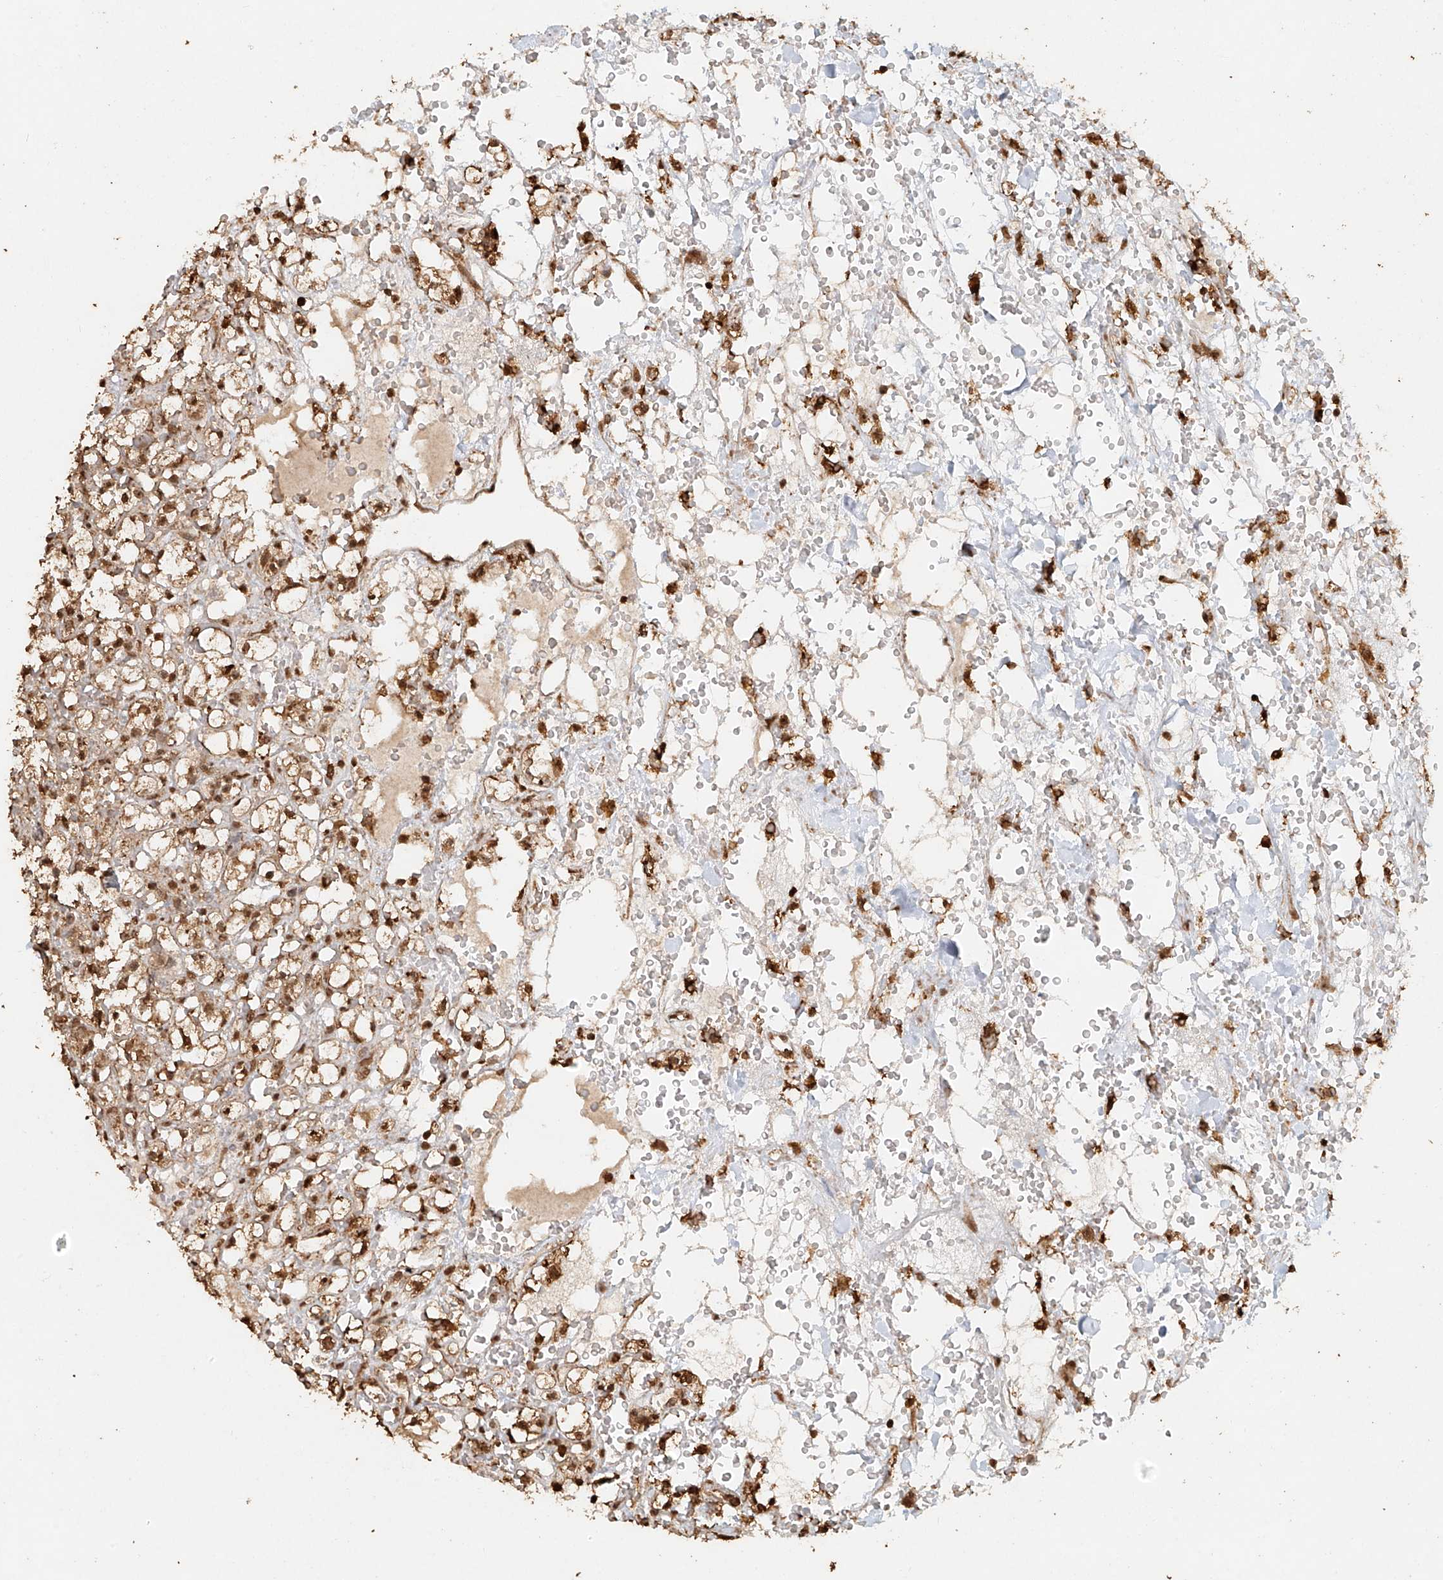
{"staining": {"intensity": "moderate", "quantity": ">75%", "location": "cytoplasmic/membranous,nuclear"}, "tissue": "renal cancer", "cell_type": "Tumor cells", "image_type": "cancer", "snomed": [{"axis": "morphology", "description": "Adenocarcinoma, NOS"}, {"axis": "topography", "description": "Kidney"}], "caption": "IHC staining of renal adenocarcinoma, which shows medium levels of moderate cytoplasmic/membranous and nuclear staining in about >75% of tumor cells indicating moderate cytoplasmic/membranous and nuclear protein staining. The staining was performed using DAB (brown) for protein detection and nuclei were counterstained in hematoxylin (blue).", "gene": "TIGAR", "patient": {"sex": "male", "age": 61}}